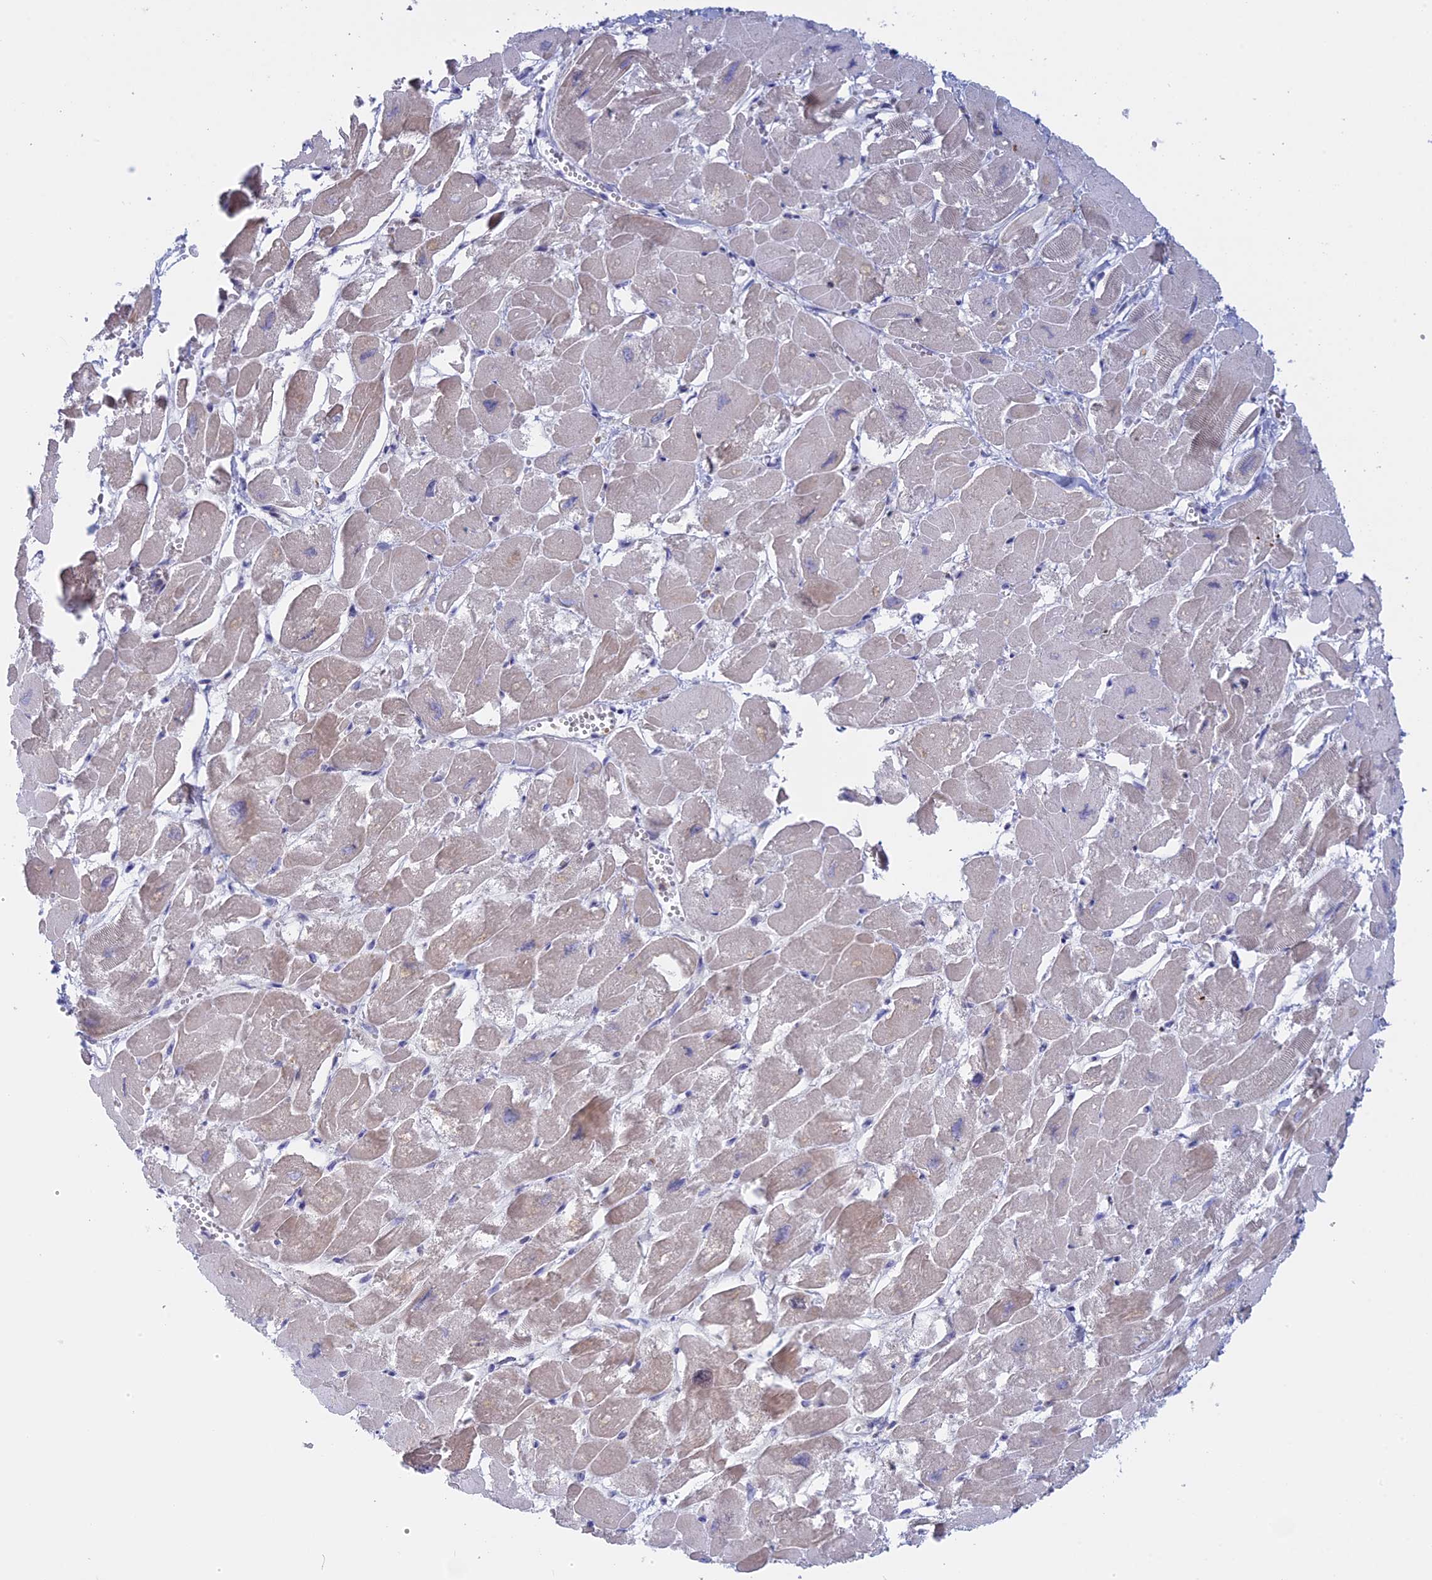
{"staining": {"intensity": "moderate", "quantity": "<25%", "location": "cytoplasmic/membranous"}, "tissue": "heart muscle", "cell_type": "Cardiomyocytes", "image_type": "normal", "snomed": [{"axis": "morphology", "description": "Normal tissue, NOS"}, {"axis": "topography", "description": "Heart"}], "caption": "Cardiomyocytes demonstrate moderate cytoplasmic/membranous expression in about <25% of cells in benign heart muscle. (Brightfield microscopy of DAB IHC at high magnification).", "gene": "GMIP", "patient": {"sex": "male", "age": 54}}